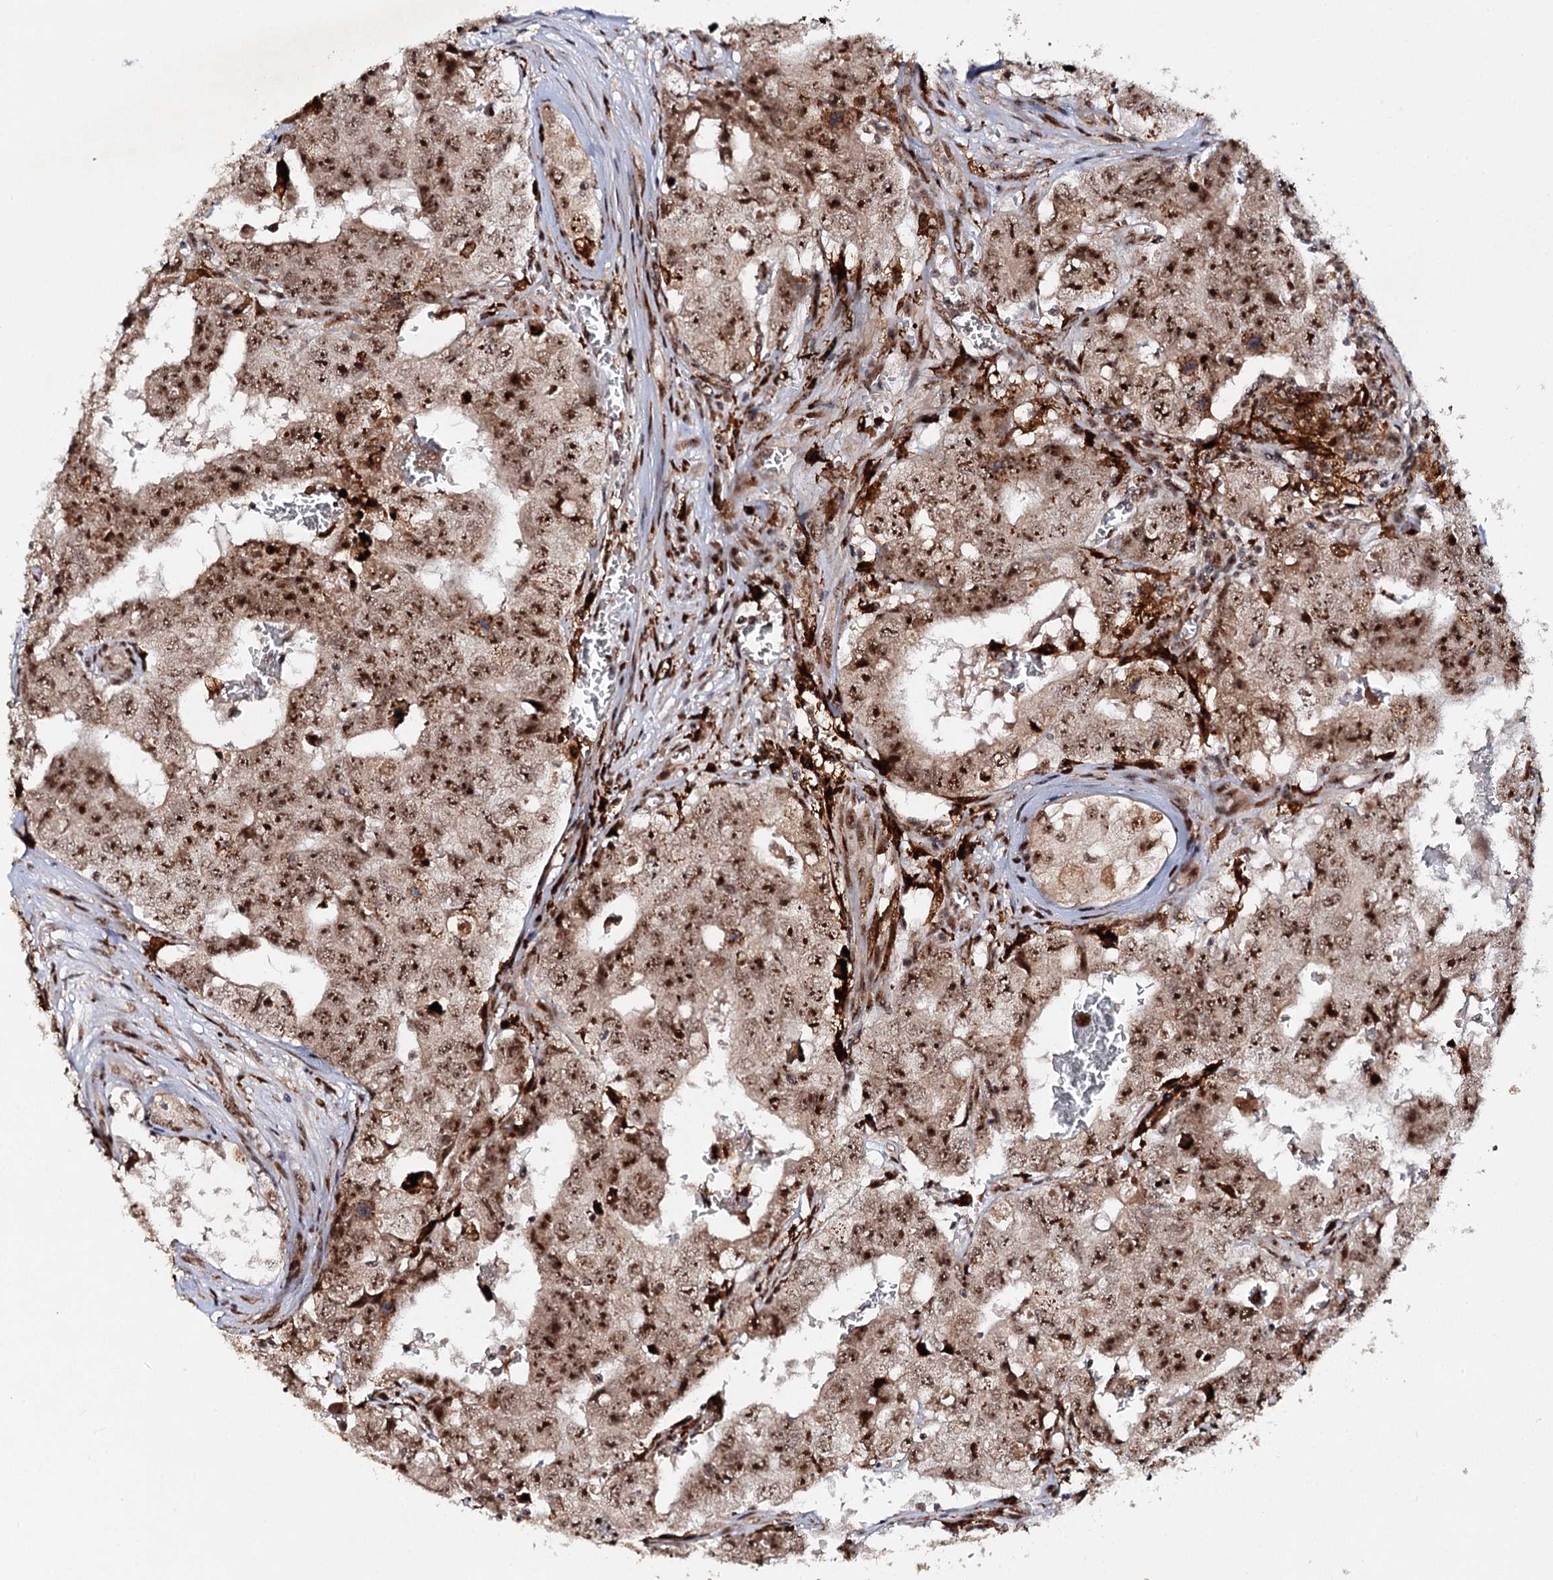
{"staining": {"intensity": "moderate", "quantity": ">75%", "location": "nuclear"}, "tissue": "testis cancer", "cell_type": "Tumor cells", "image_type": "cancer", "snomed": [{"axis": "morphology", "description": "Carcinoma, Embryonal, NOS"}, {"axis": "topography", "description": "Testis"}], "caption": "Immunohistochemical staining of testis cancer (embryonal carcinoma) displays moderate nuclear protein positivity in about >75% of tumor cells.", "gene": "BUD13", "patient": {"sex": "male", "age": 17}}